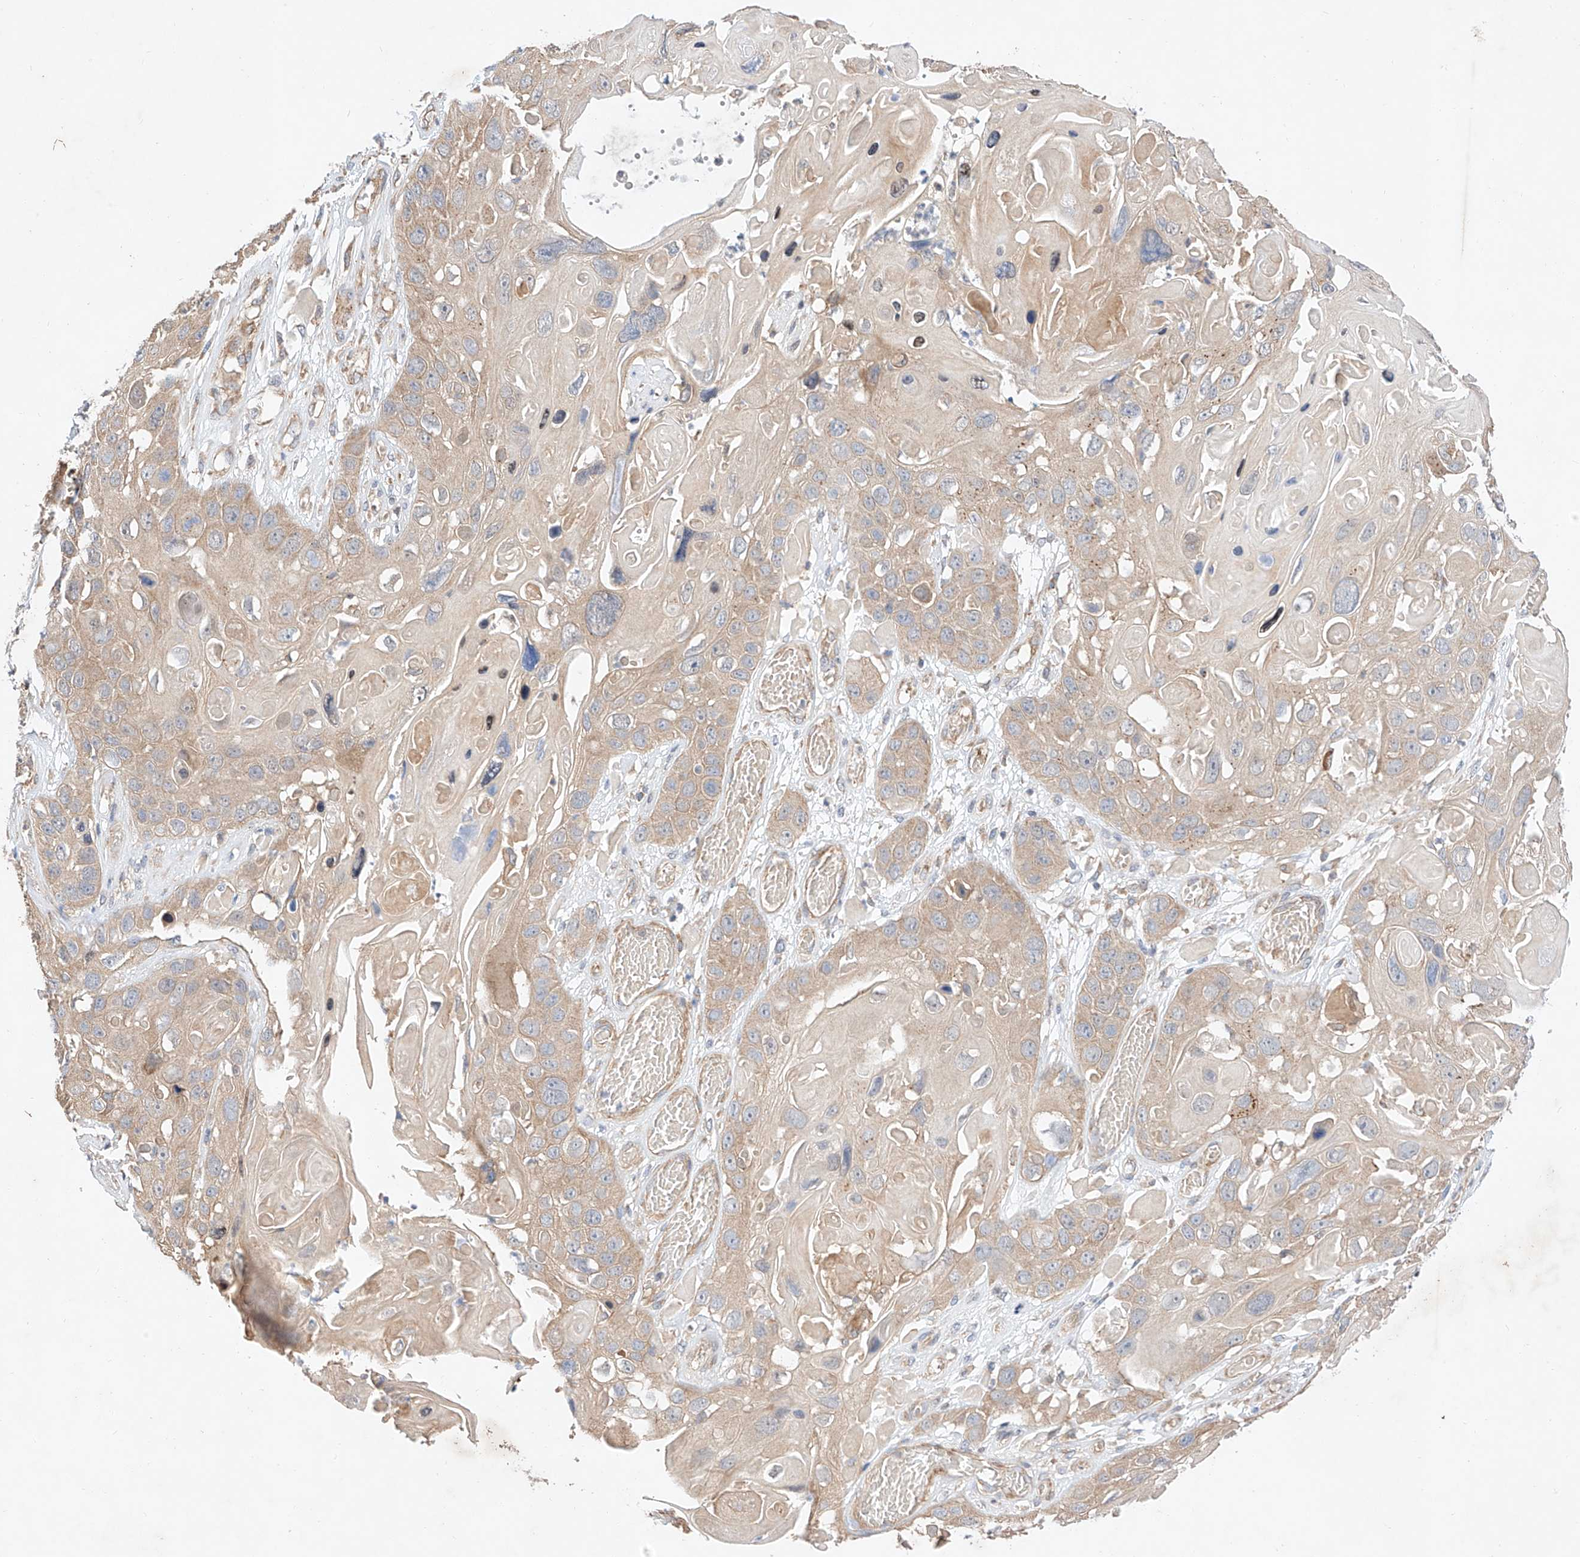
{"staining": {"intensity": "moderate", "quantity": "25%-75%", "location": "cytoplasmic/membranous"}, "tissue": "skin cancer", "cell_type": "Tumor cells", "image_type": "cancer", "snomed": [{"axis": "morphology", "description": "Squamous cell carcinoma, NOS"}, {"axis": "topography", "description": "Skin"}], "caption": "Protein staining demonstrates moderate cytoplasmic/membranous expression in approximately 25%-75% of tumor cells in skin cancer (squamous cell carcinoma).", "gene": "C6orf118", "patient": {"sex": "male", "age": 55}}